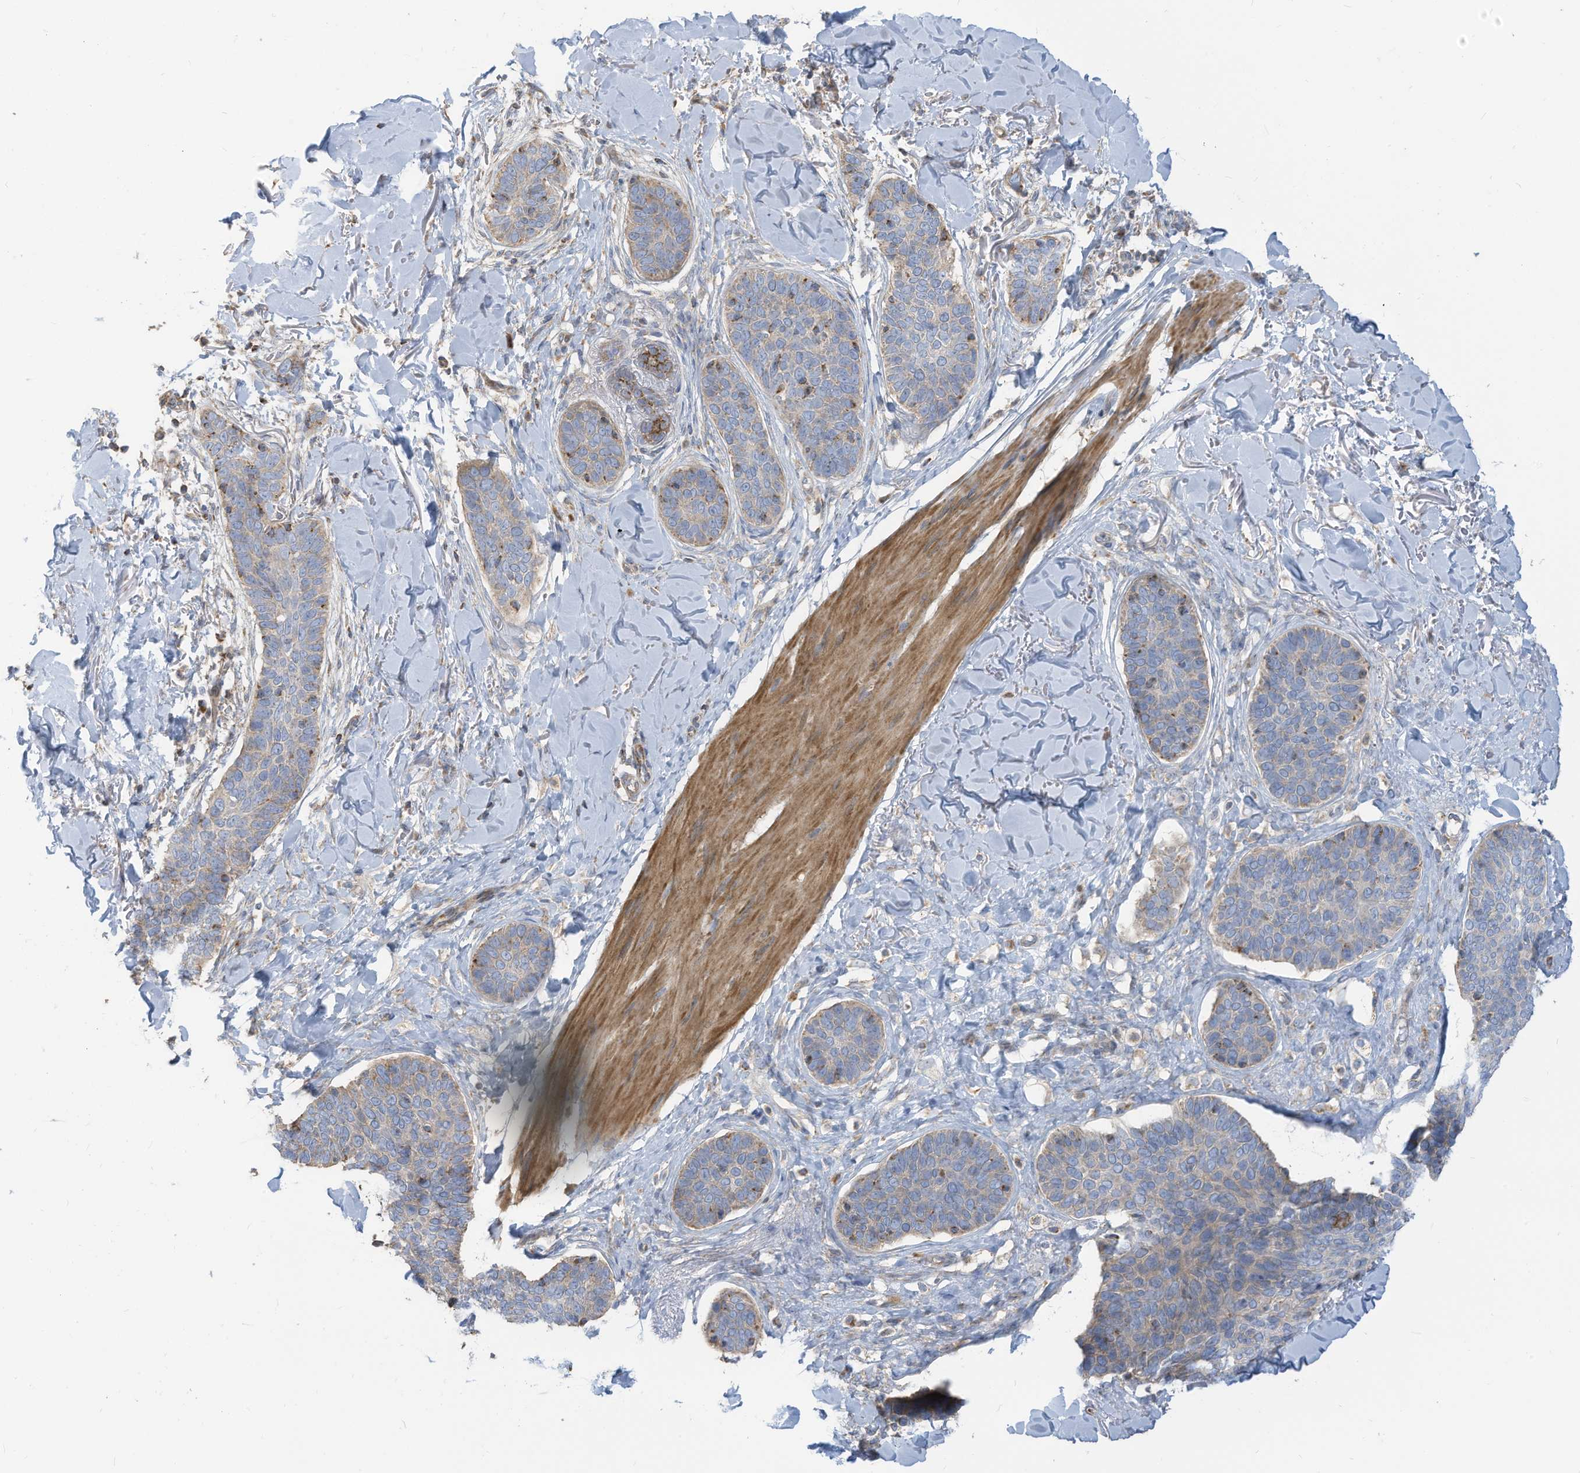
{"staining": {"intensity": "negative", "quantity": "none", "location": "none"}, "tissue": "skin cancer", "cell_type": "Tumor cells", "image_type": "cancer", "snomed": [{"axis": "morphology", "description": "Basal cell carcinoma"}, {"axis": "topography", "description": "Skin"}], "caption": "Immunohistochemical staining of human skin cancer (basal cell carcinoma) exhibits no significant positivity in tumor cells.", "gene": "GTPBP2", "patient": {"sex": "male", "age": 85}}